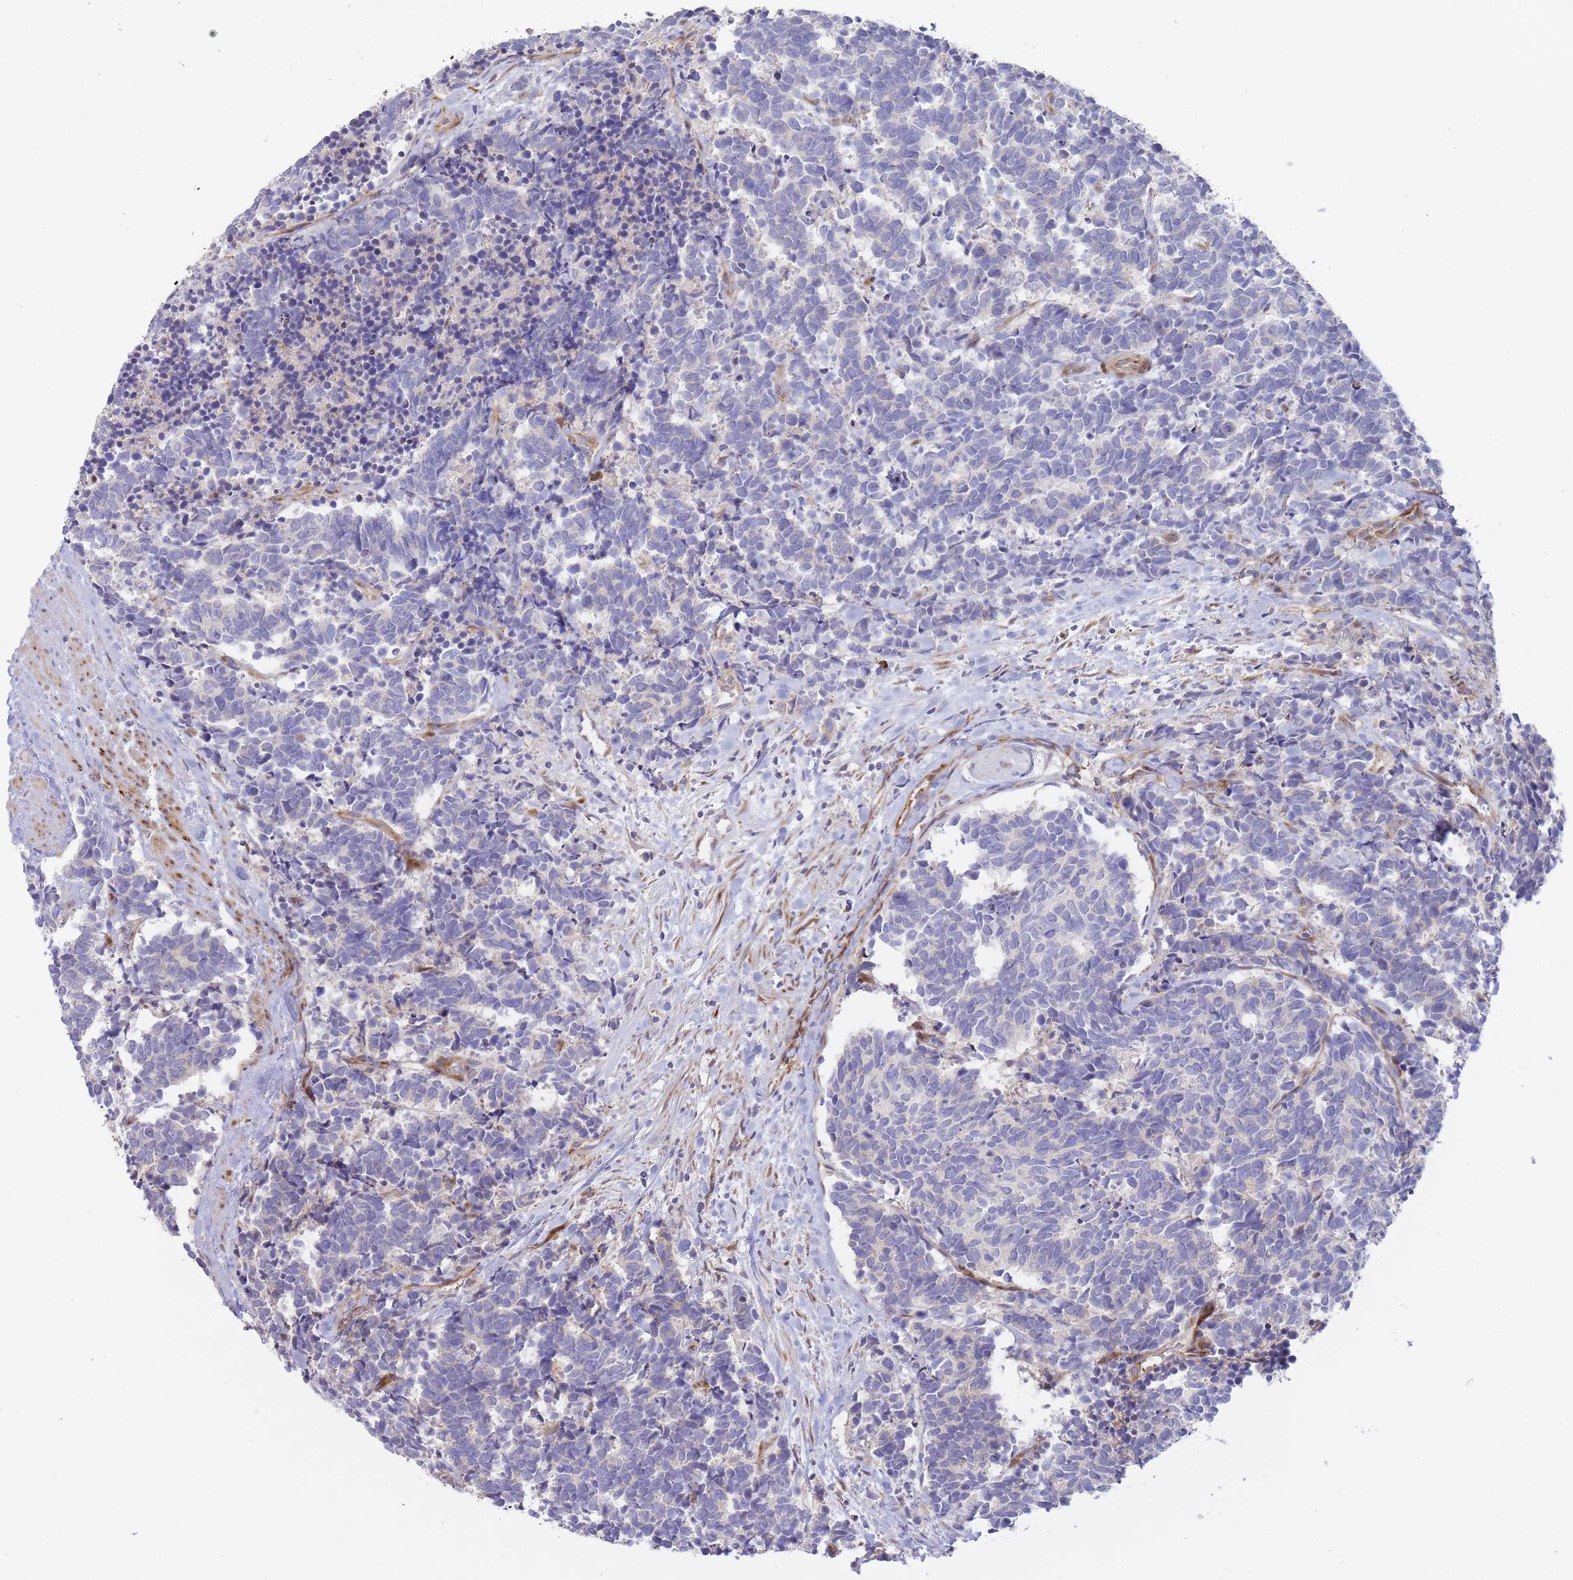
{"staining": {"intensity": "negative", "quantity": "none", "location": "none"}, "tissue": "carcinoid", "cell_type": "Tumor cells", "image_type": "cancer", "snomed": [{"axis": "morphology", "description": "Carcinoma, NOS"}, {"axis": "morphology", "description": "Carcinoid, malignant, NOS"}, {"axis": "topography", "description": "Prostate"}], "caption": "This is a image of immunohistochemistry staining of carcinoid, which shows no staining in tumor cells. Brightfield microscopy of IHC stained with DAB (brown) and hematoxylin (blue), captured at high magnification.", "gene": "ATP5MC2", "patient": {"sex": "male", "age": 57}}